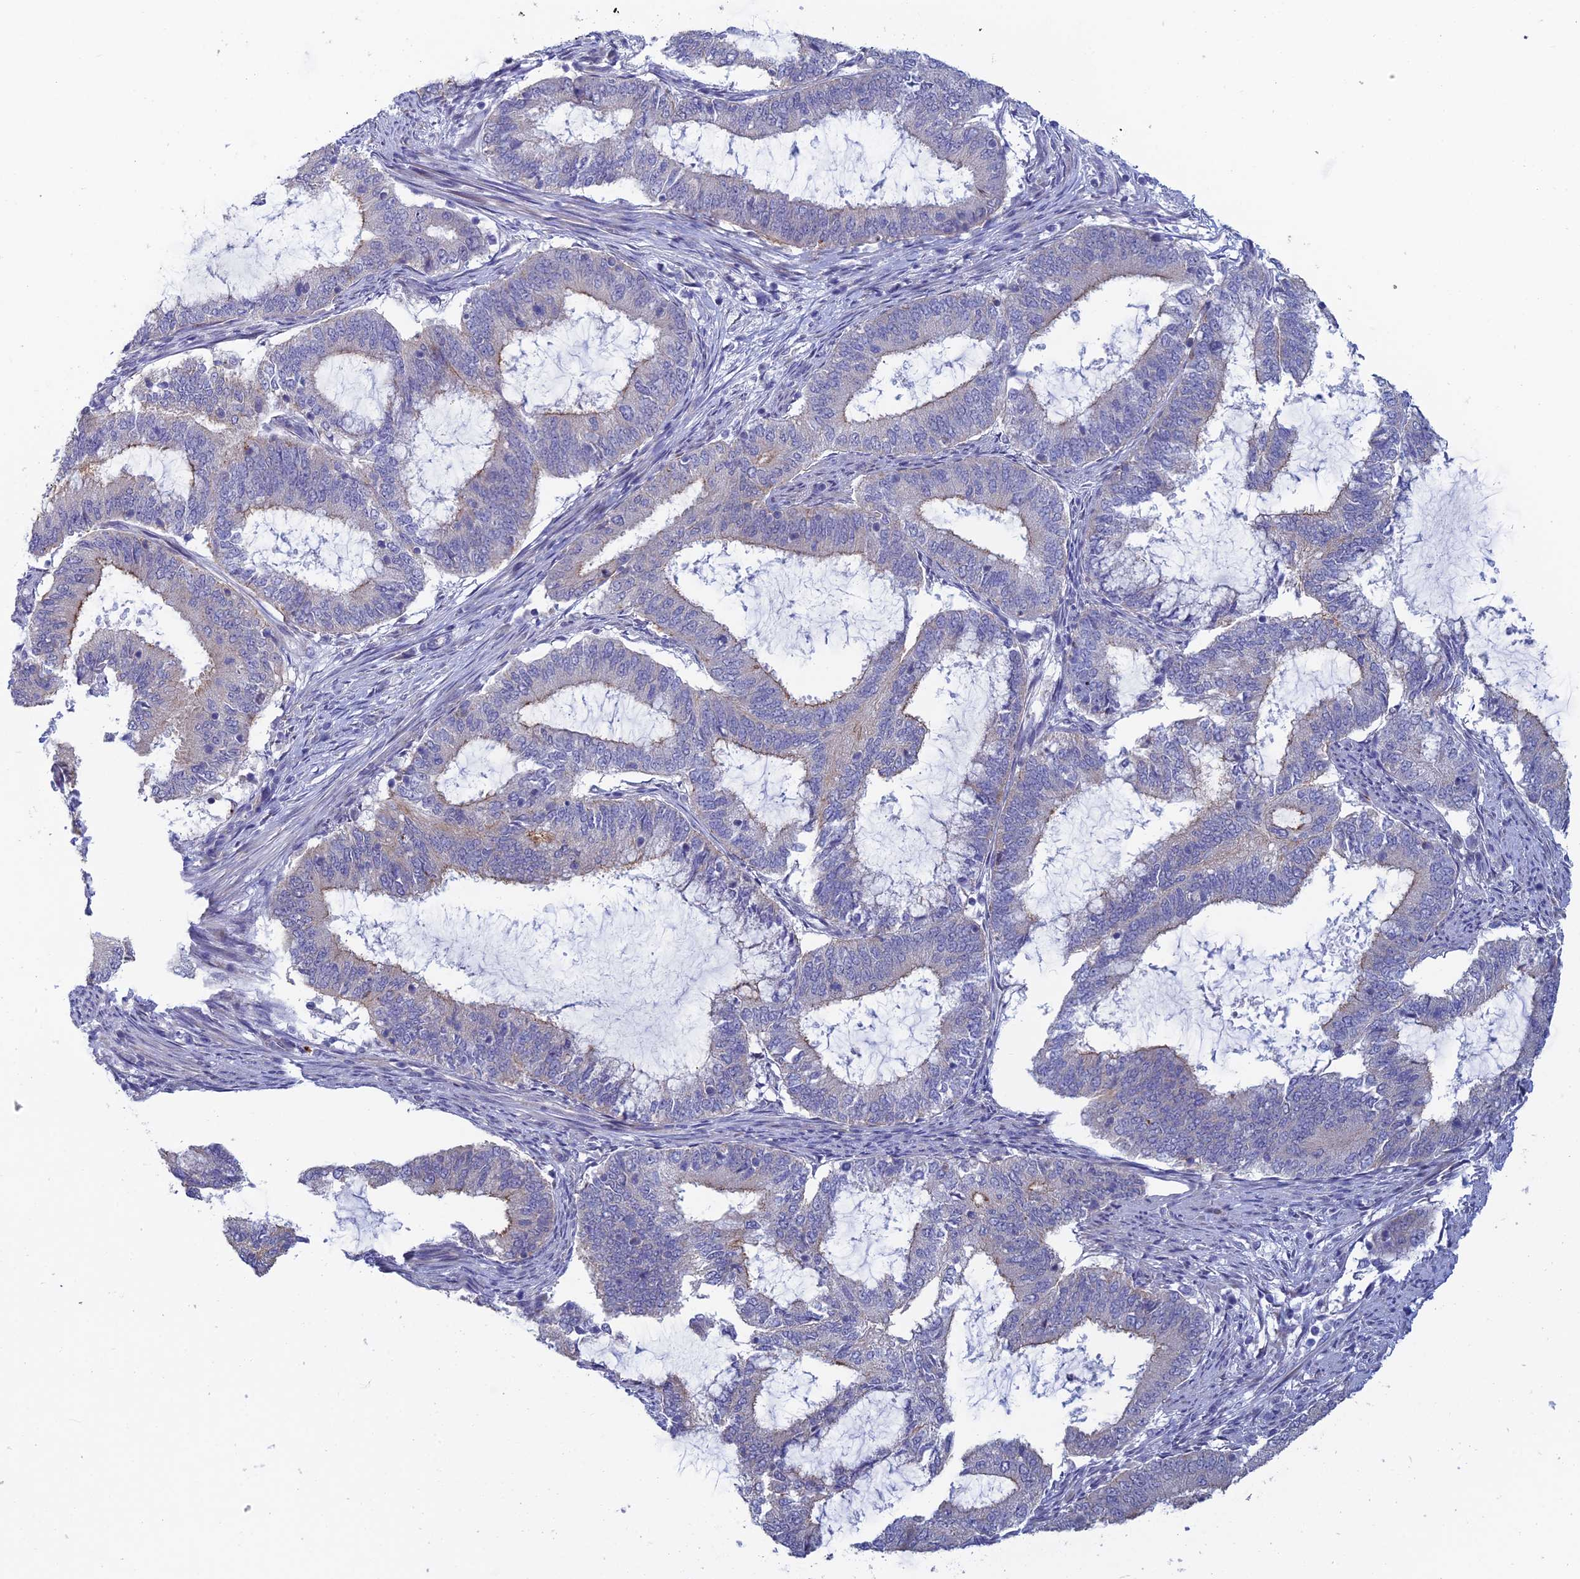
{"staining": {"intensity": "weak", "quantity": "<25%", "location": "cytoplasmic/membranous"}, "tissue": "endometrial cancer", "cell_type": "Tumor cells", "image_type": "cancer", "snomed": [{"axis": "morphology", "description": "Adenocarcinoma, NOS"}, {"axis": "topography", "description": "Endometrium"}], "caption": "Immunohistochemical staining of adenocarcinoma (endometrial) exhibits no significant staining in tumor cells.", "gene": "GIPC1", "patient": {"sex": "female", "age": 51}}